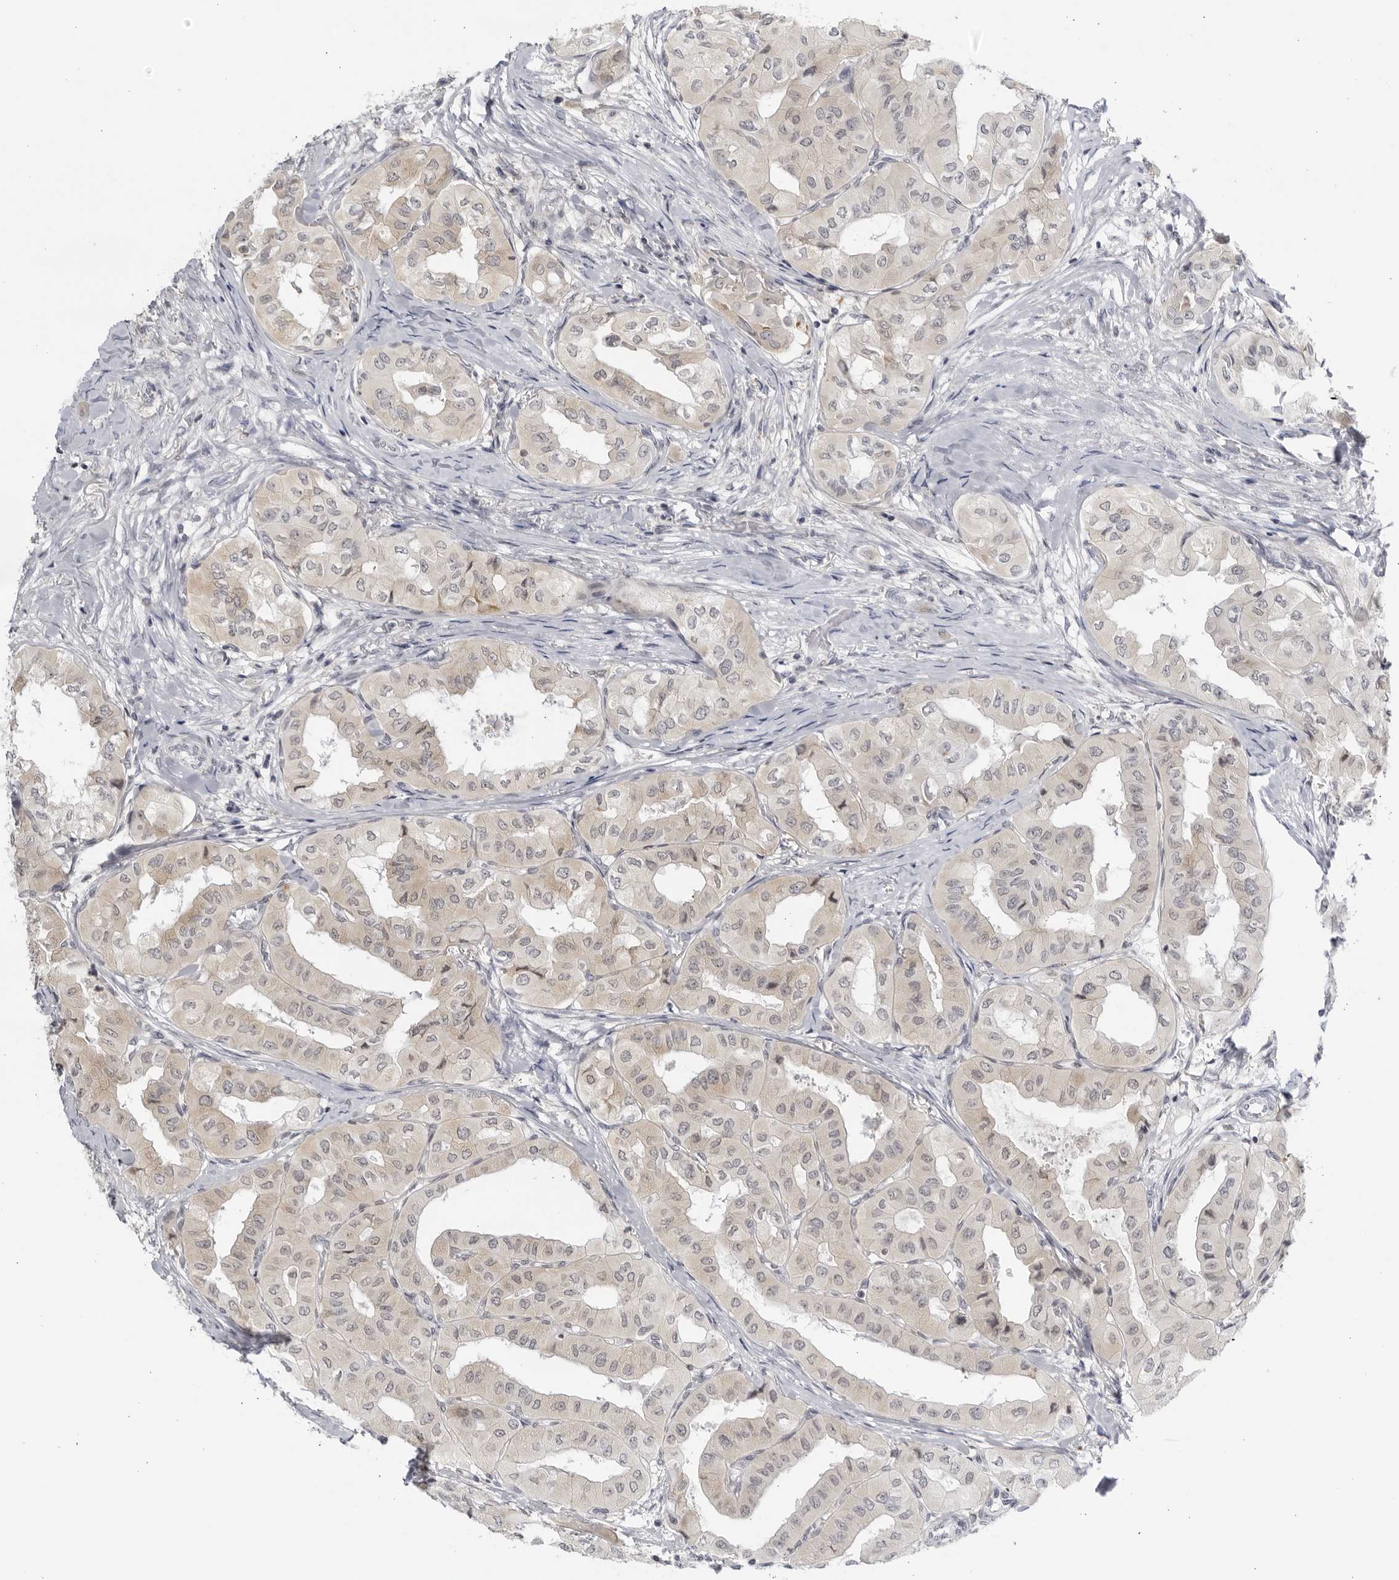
{"staining": {"intensity": "weak", "quantity": ">75%", "location": "cytoplasmic/membranous"}, "tissue": "thyroid cancer", "cell_type": "Tumor cells", "image_type": "cancer", "snomed": [{"axis": "morphology", "description": "Papillary adenocarcinoma, NOS"}, {"axis": "topography", "description": "Thyroid gland"}], "caption": "Thyroid cancer (papillary adenocarcinoma) tissue displays weak cytoplasmic/membranous staining in approximately >75% of tumor cells, visualized by immunohistochemistry.", "gene": "CNBD1", "patient": {"sex": "female", "age": 59}}